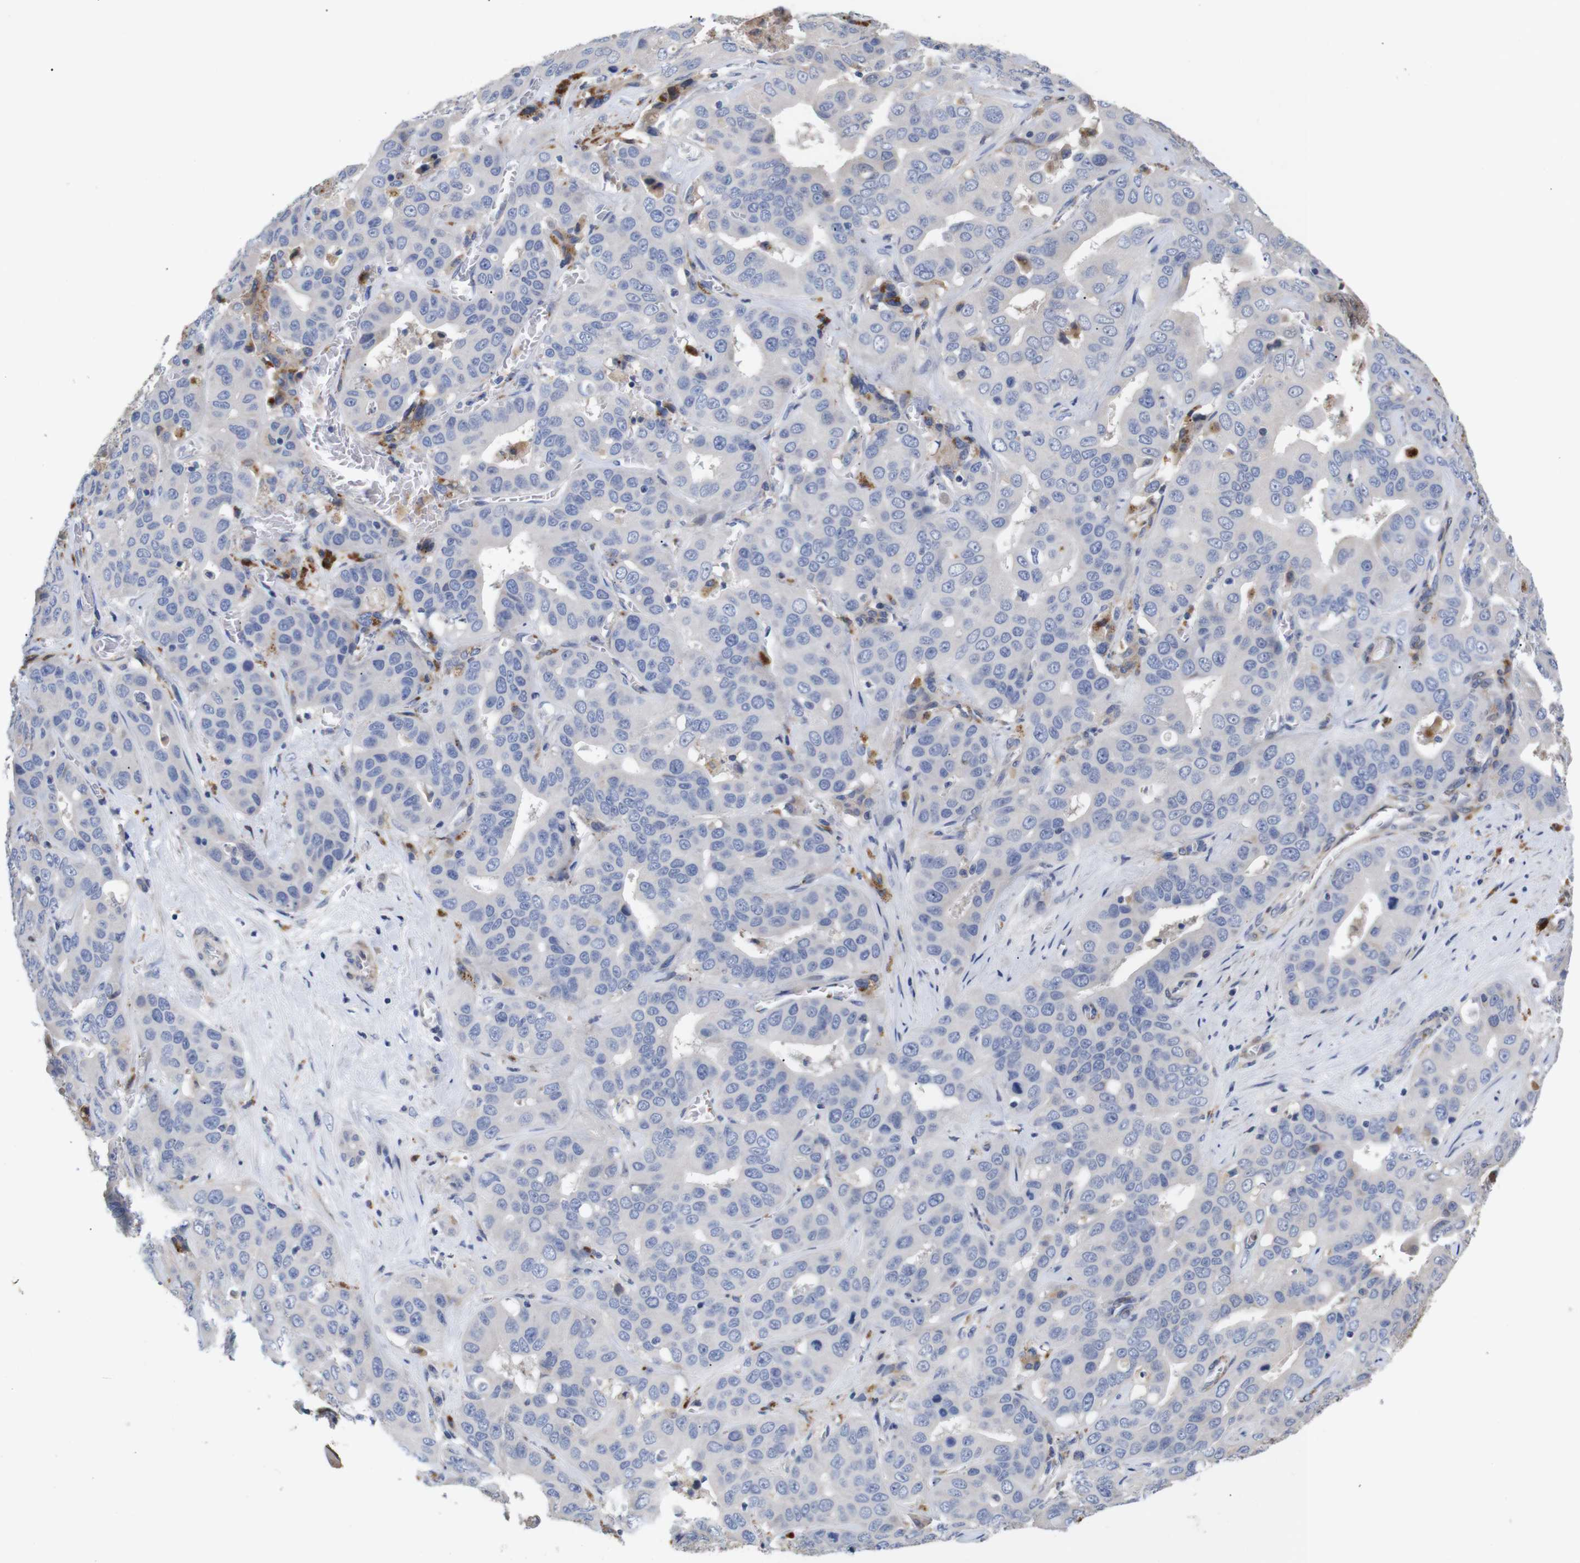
{"staining": {"intensity": "negative", "quantity": "none", "location": "none"}, "tissue": "liver cancer", "cell_type": "Tumor cells", "image_type": "cancer", "snomed": [{"axis": "morphology", "description": "Cholangiocarcinoma"}, {"axis": "topography", "description": "Liver"}], "caption": "Tumor cells are negative for brown protein staining in cholangiocarcinoma (liver).", "gene": "SPRY3", "patient": {"sex": "female", "age": 52}}